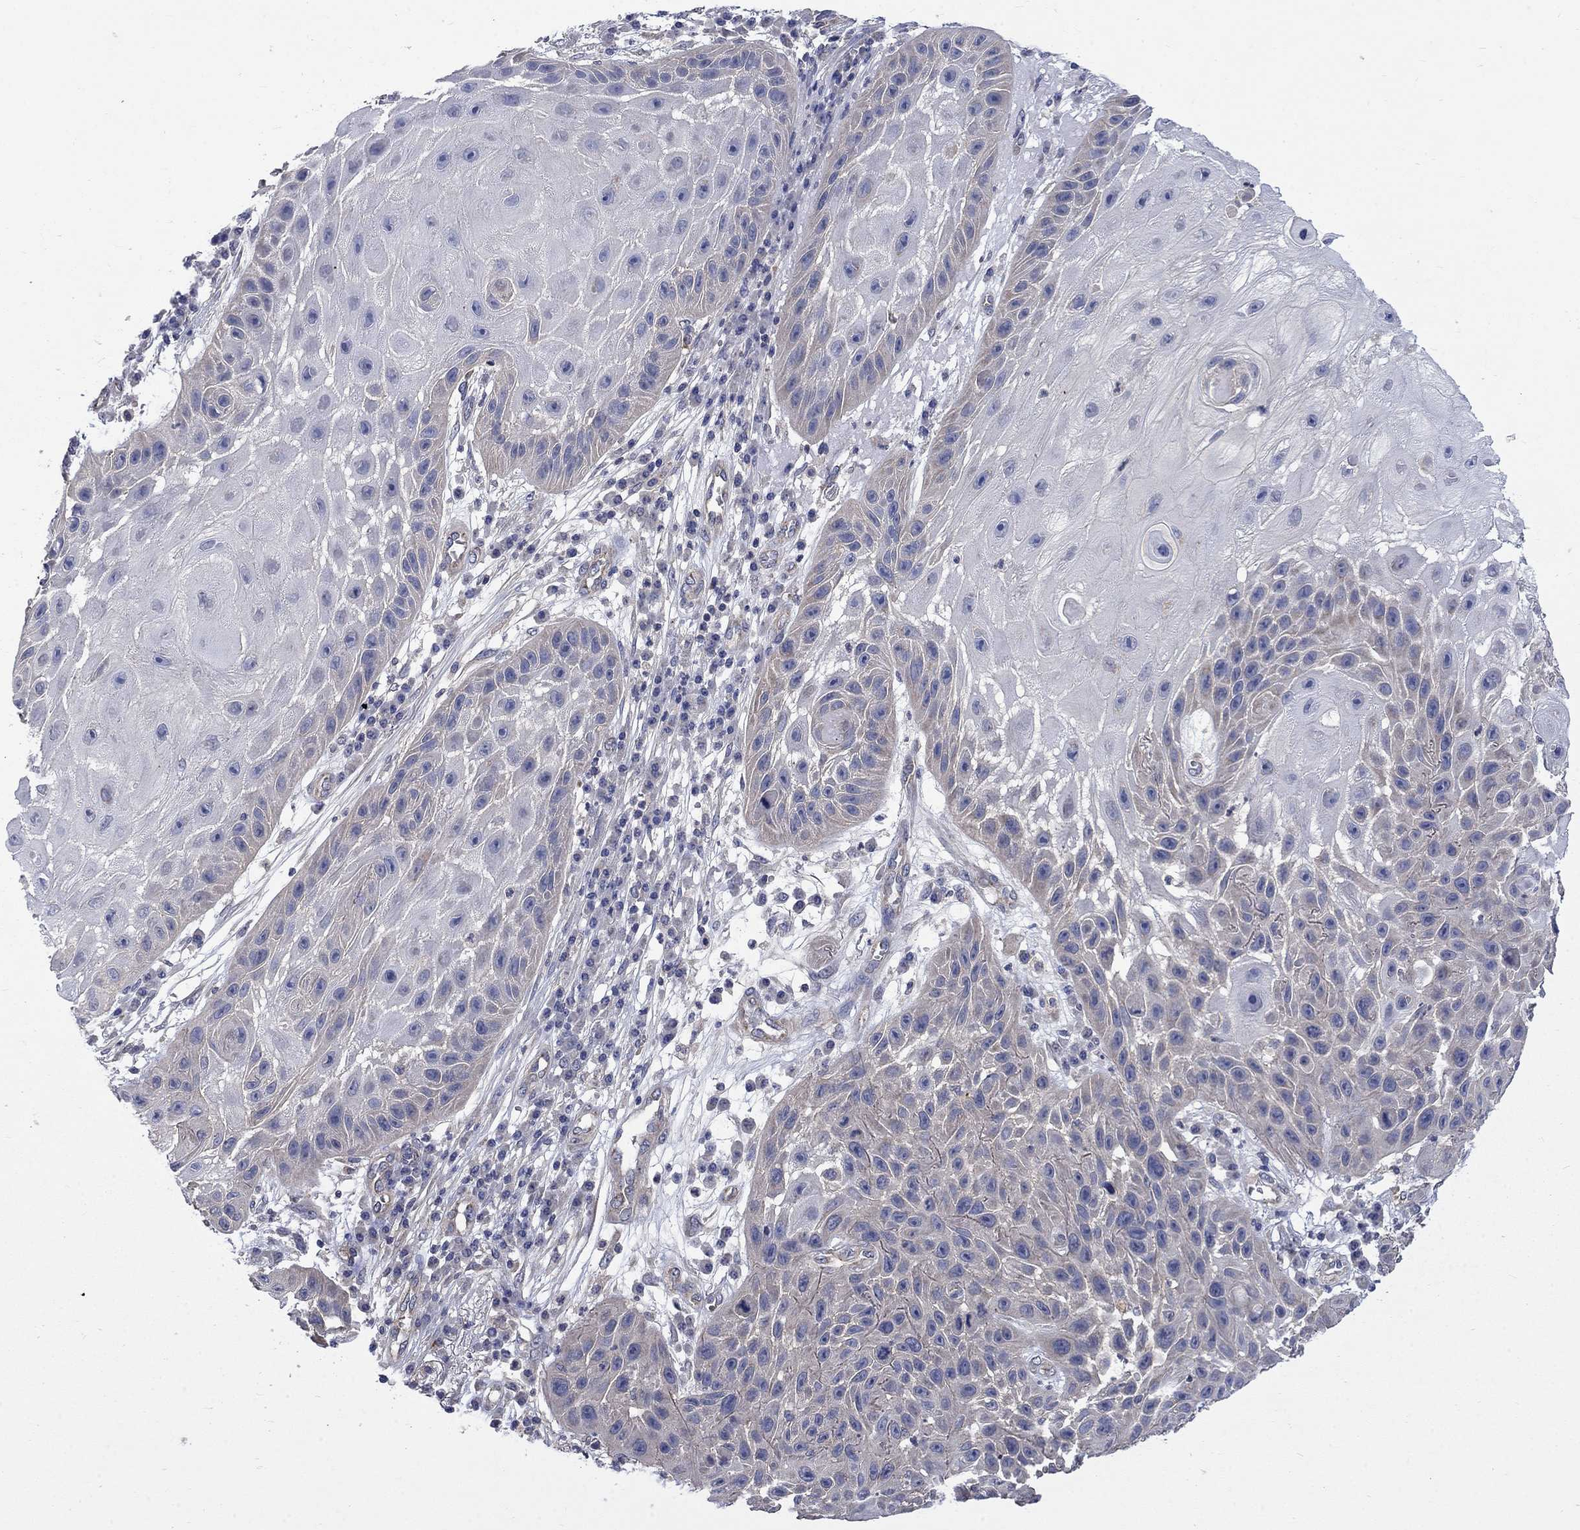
{"staining": {"intensity": "negative", "quantity": "none", "location": "none"}, "tissue": "skin cancer", "cell_type": "Tumor cells", "image_type": "cancer", "snomed": [{"axis": "morphology", "description": "Normal tissue, NOS"}, {"axis": "morphology", "description": "Squamous cell carcinoma, NOS"}, {"axis": "topography", "description": "Skin"}], "caption": "Protein analysis of skin squamous cell carcinoma exhibits no significant positivity in tumor cells.", "gene": "HSPA12A", "patient": {"sex": "male", "age": 79}}